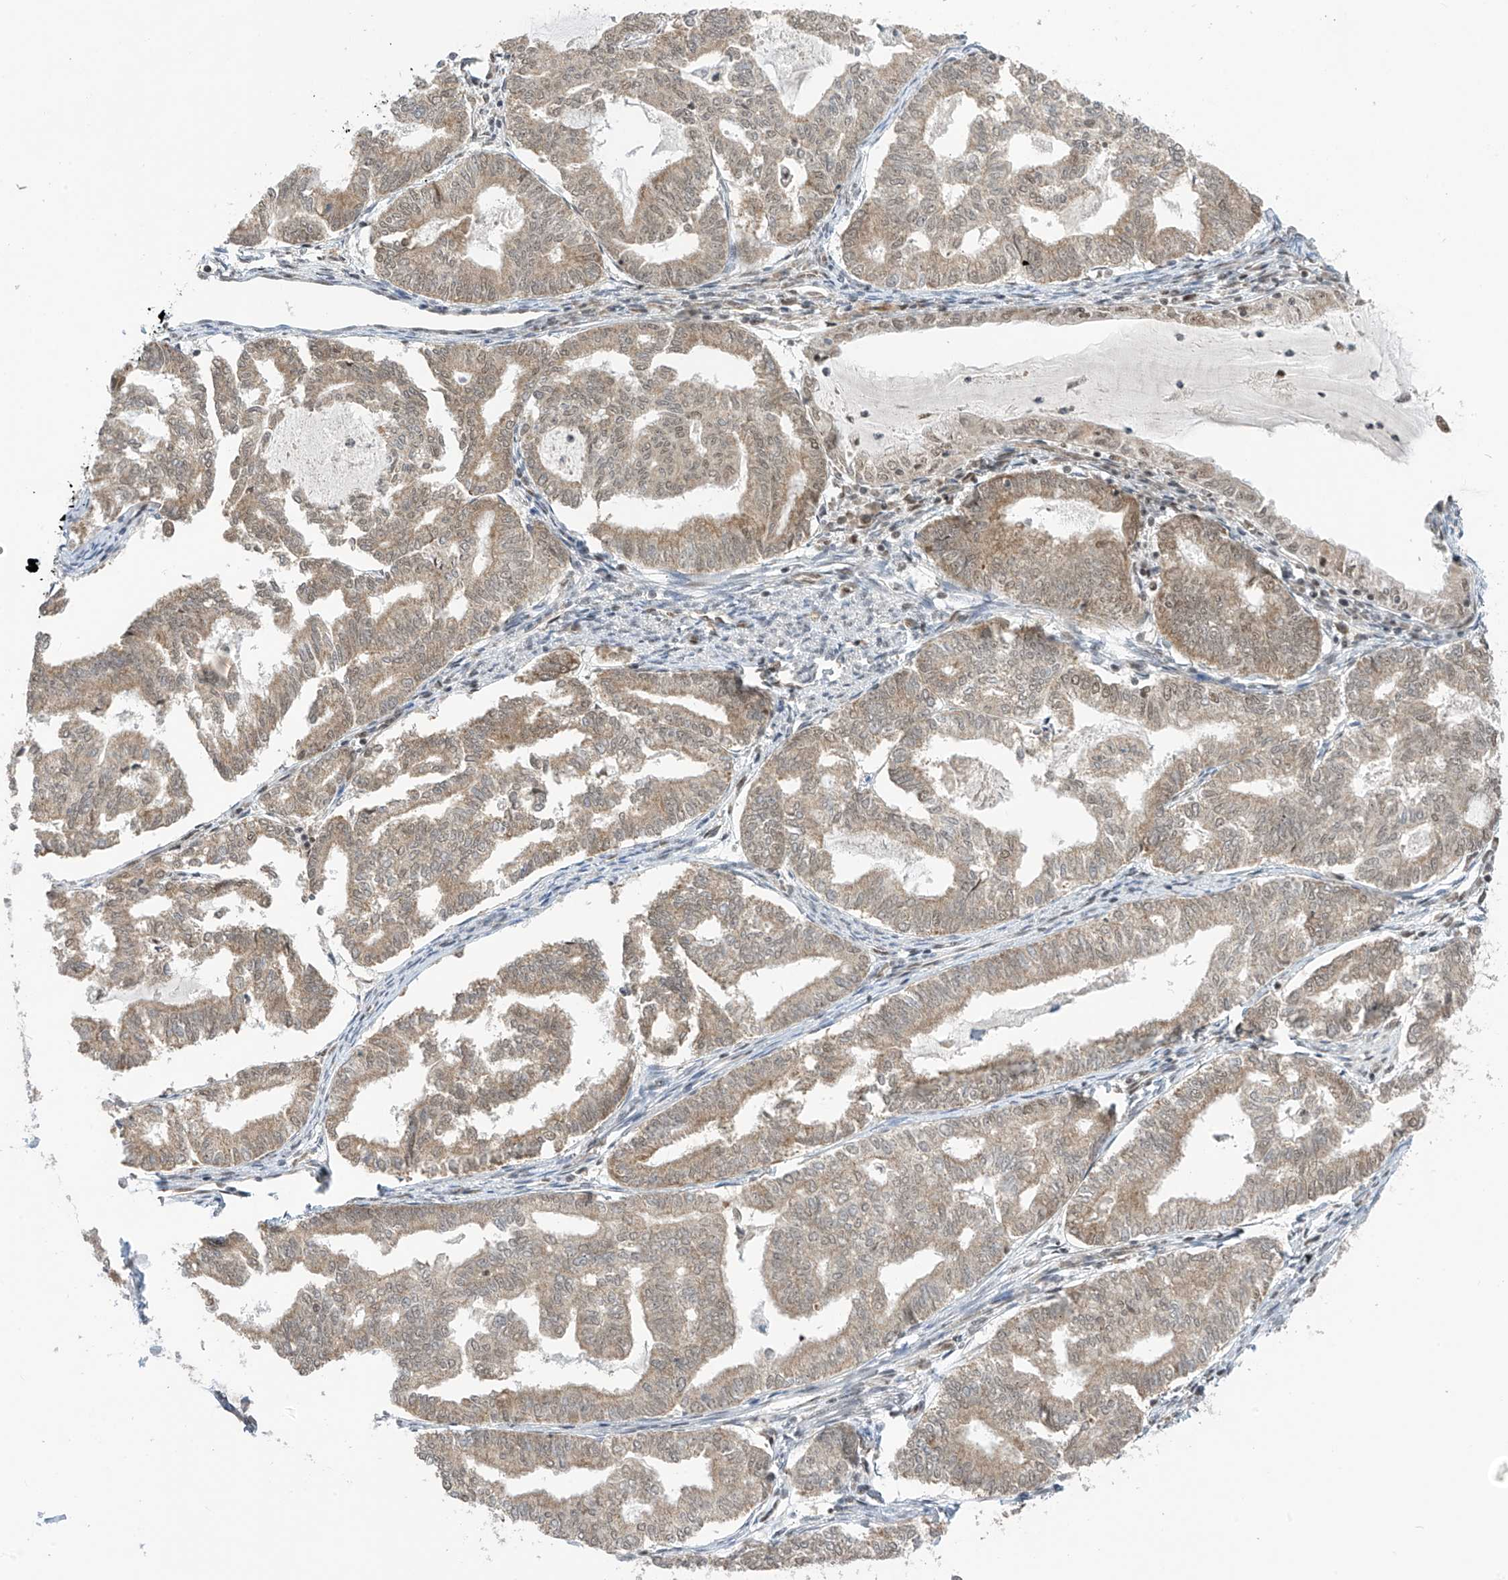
{"staining": {"intensity": "moderate", "quantity": "25%-75%", "location": "cytoplasmic/membranous,nuclear"}, "tissue": "endometrial cancer", "cell_type": "Tumor cells", "image_type": "cancer", "snomed": [{"axis": "morphology", "description": "Adenocarcinoma, NOS"}, {"axis": "topography", "description": "Endometrium"}], "caption": "Immunohistochemical staining of human adenocarcinoma (endometrial) reveals moderate cytoplasmic/membranous and nuclear protein positivity in about 25%-75% of tumor cells.", "gene": "AURKAIP1", "patient": {"sex": "female", "age": 79}}